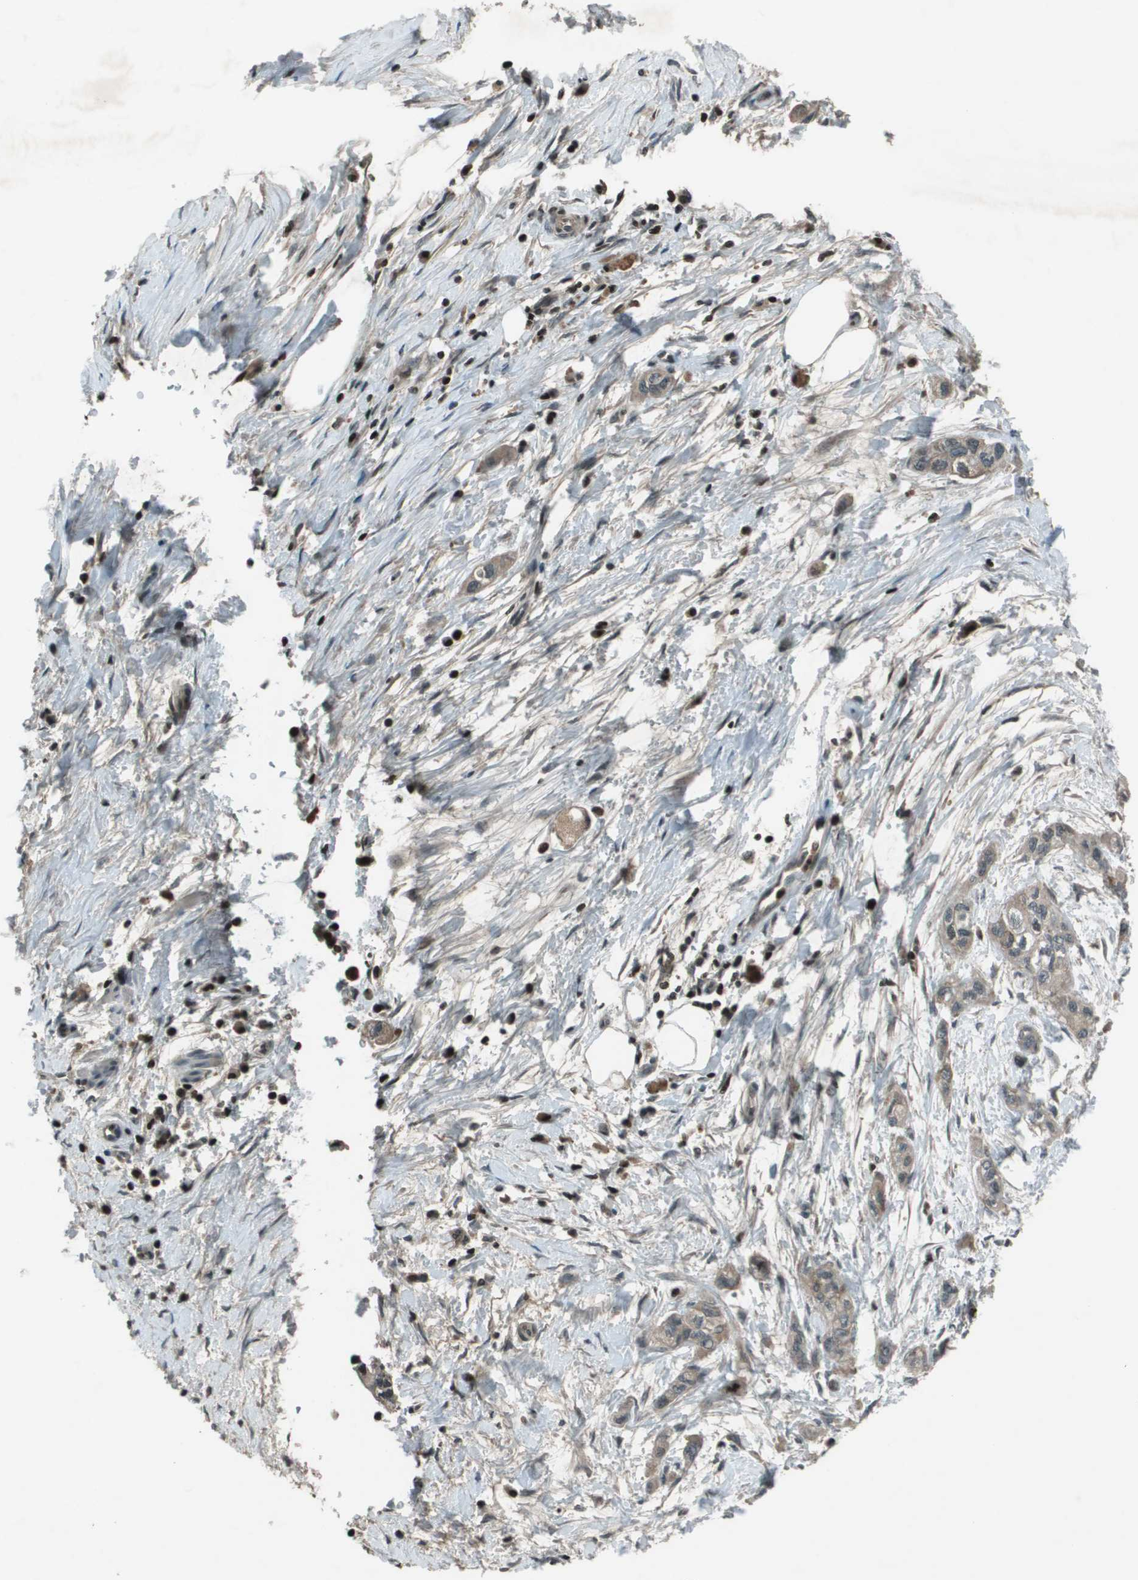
{"staining": {"intensity": "moderate", "quantity": "<25%", "location": "cytoplasmic/membranous,nuclear"}, "tissue": "pancreatic cancer", "cell_type": "Tumor cells", "image_type": "cancer", "snomed": [{"axis": "morphology", "description": "Adenocarcinoma, NOS"}, {"axis": "topography", "description": "Pancreas"}], "caption": "A low amount of moderate cytoplasmic/membranous and nuclear expression is present in approximately <25% of tumor cells in pancreatic cancer (adenocarcinoma) tissue.", "gene": "CXCL12", "patient": {"sex": "male", "age": 74}}